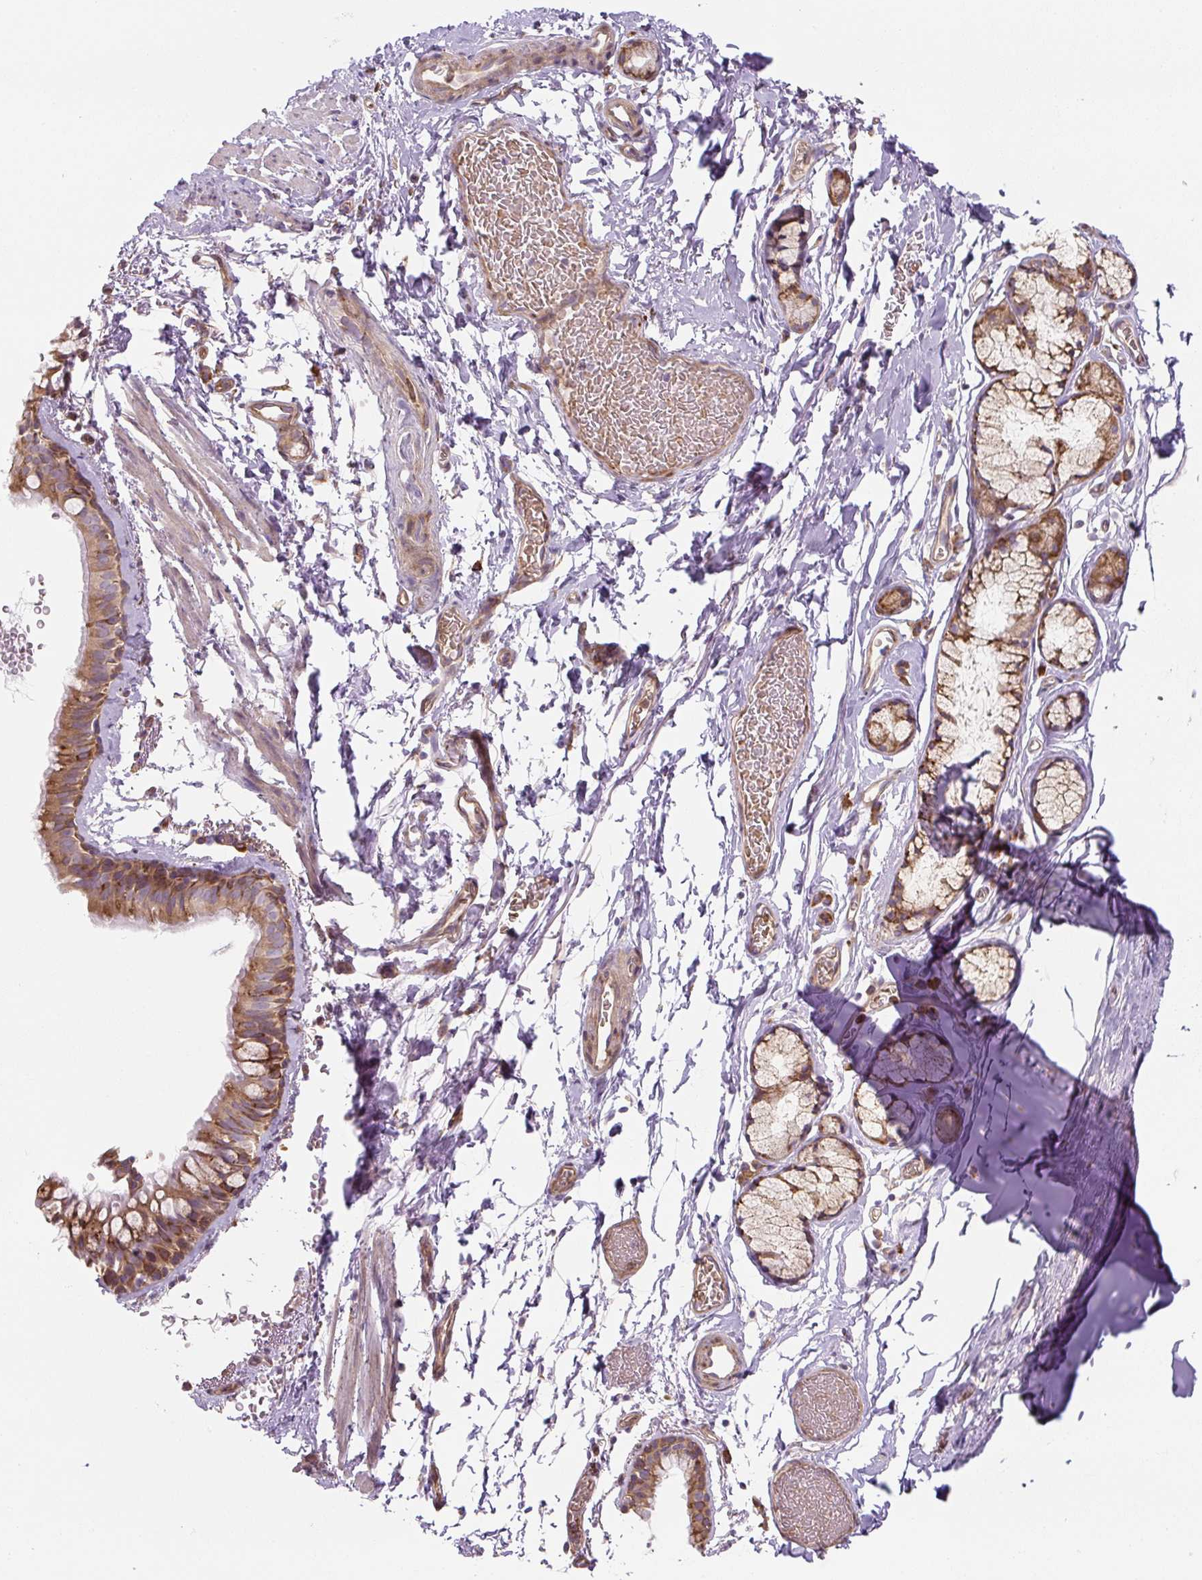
{"staining": {"intensity": "moderate", "quantity": ">75%", "location": "cytoplasmic/membranous"}, "tissue": "bronchus", "cell_type": "Respiratory epithelial cells", "image_type": "normal", "snomed": [{"axis": "morphology", "description": "Normal tissue, NOS"}, {"axis": "topography", "description": "Bronchus"}], "caption": "About >75% of respiratory epithelial cells in unremarkable bronchus reveal moderate cytoplasmic/membranous protein expression as visualized by brown immunohistochemical staining.", "gene": "RASA1", "patient": {"sex": "male", "age": 67}}